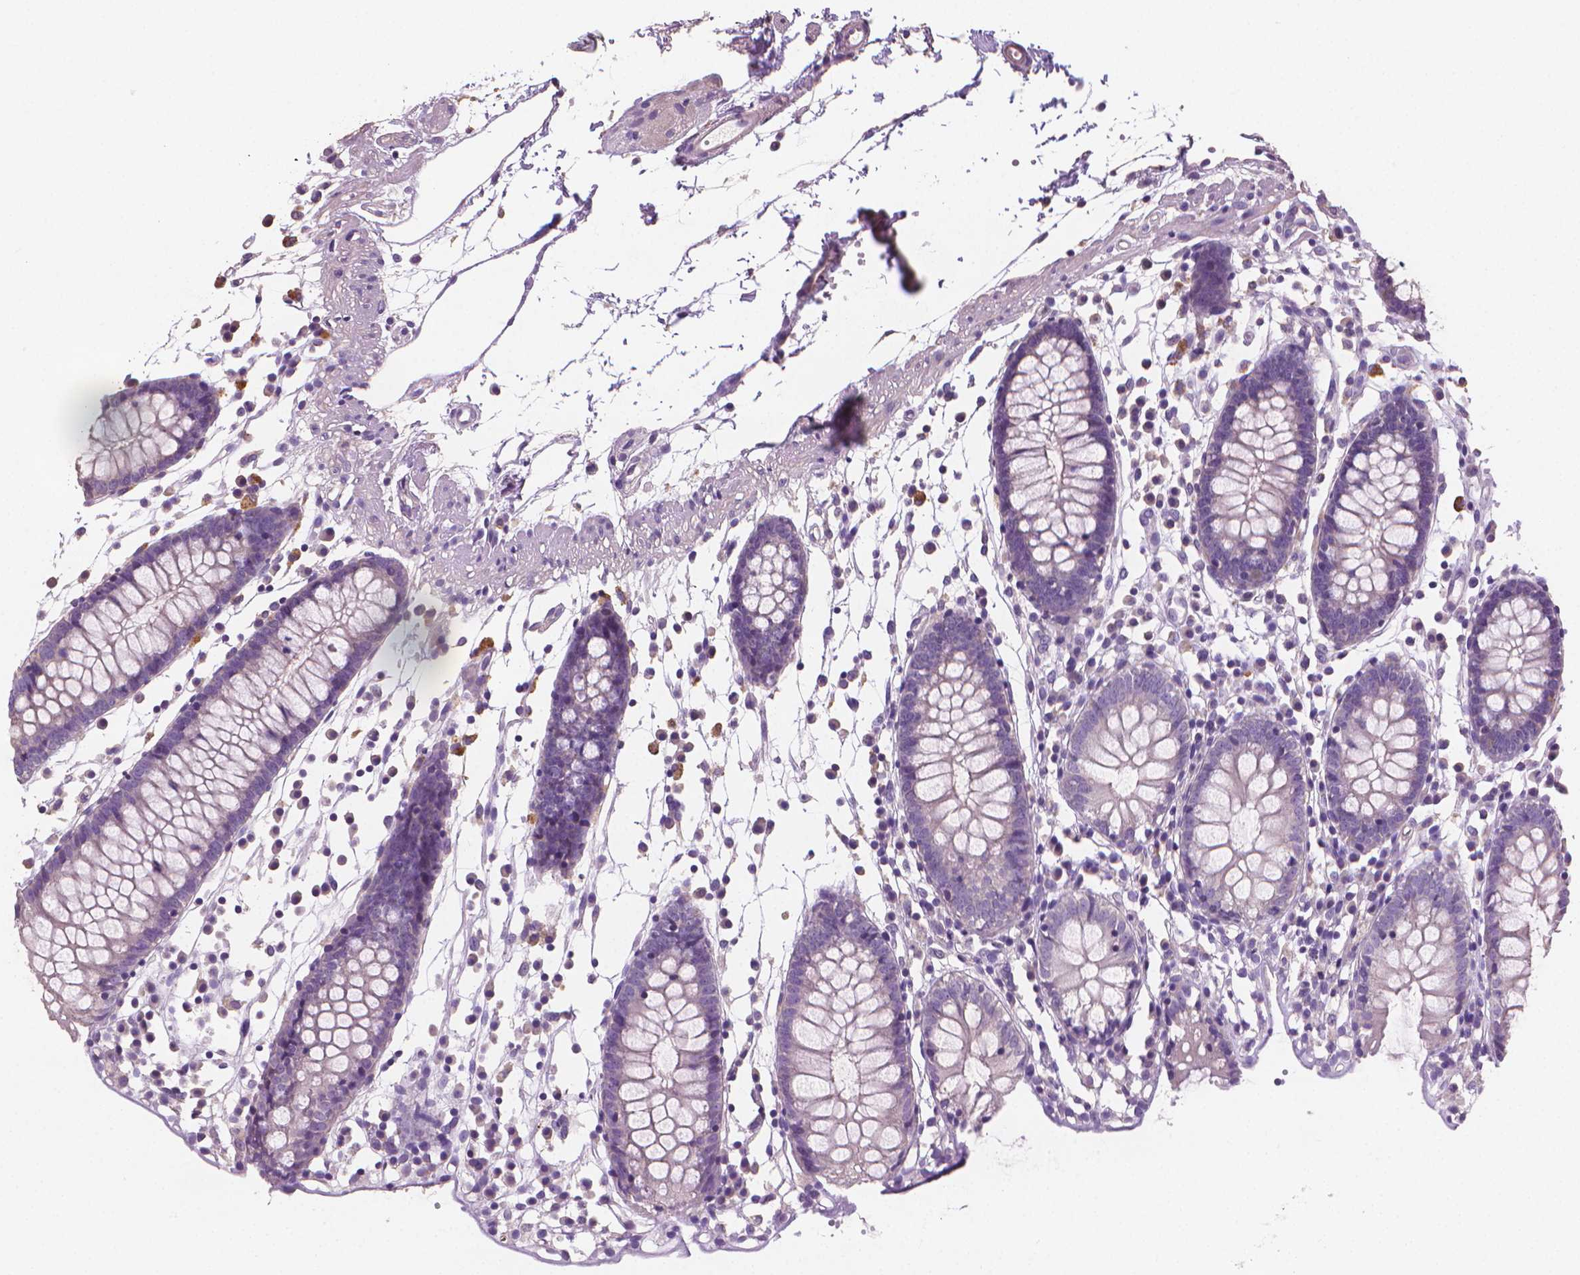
{"staining": {"intensity": "negative", "quantity": "none", "location": "none"}, "tissue": "colon", "cell_type": "Endothelial cells", "image_type": "normal", "snomed": [{"axis": "morphology", "description": "Normal tissue, NOS"}, {"axis": "morphology", "description": "Adenocarcinoma, NOS"}, {"axis": "topography", "description": "Colon"}], "caption": "Immunohistochemistry of benign colon demonstrates no staining in endothelial cells. (DAB immunohistochemistry visualized using brightfield microscopy, high magnification).", "gene": "CATIP", "patient": {"sex": "male", "age": 83}}